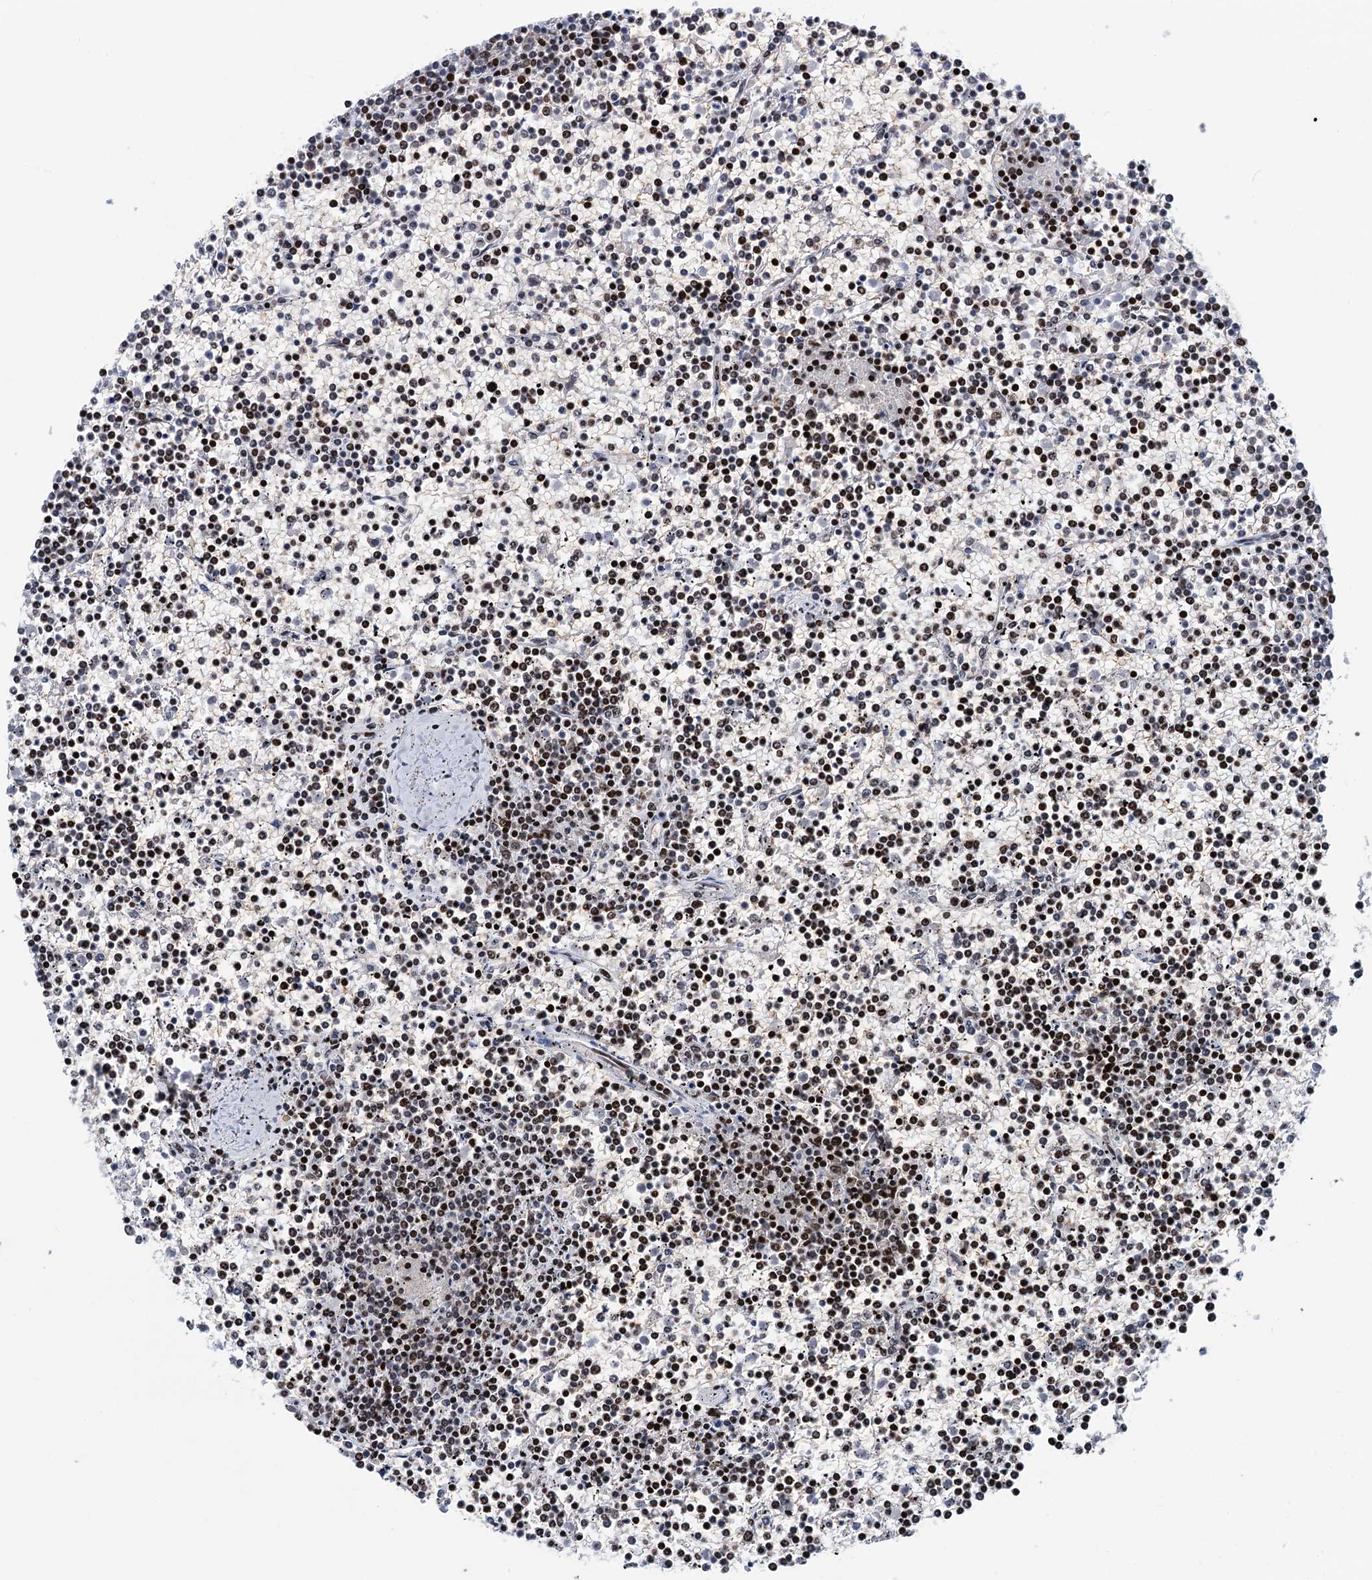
{"staining": {"intensity": "moderate", "quantity": "25%-75%", "location": "nuclear"}, "tissue": "lymphoma", "cell_type": "Tumor cells", "image_type": "cancer", "snomed": [{"axis": "morphology", "description": "Malignant lymphoma, non-Hodgkin's type, Low grade"}, {"axis": "topography", "description": "Spleen"}], "caption": "This is a histology image of IHC staining of malignant lymphoma, non-Hodgkin's type (low-grade), which shows moderate expression in the nuclear of tumor cells.", "gene": "ZCCHC10", "patient": {"sex": "female", "age": 19}}